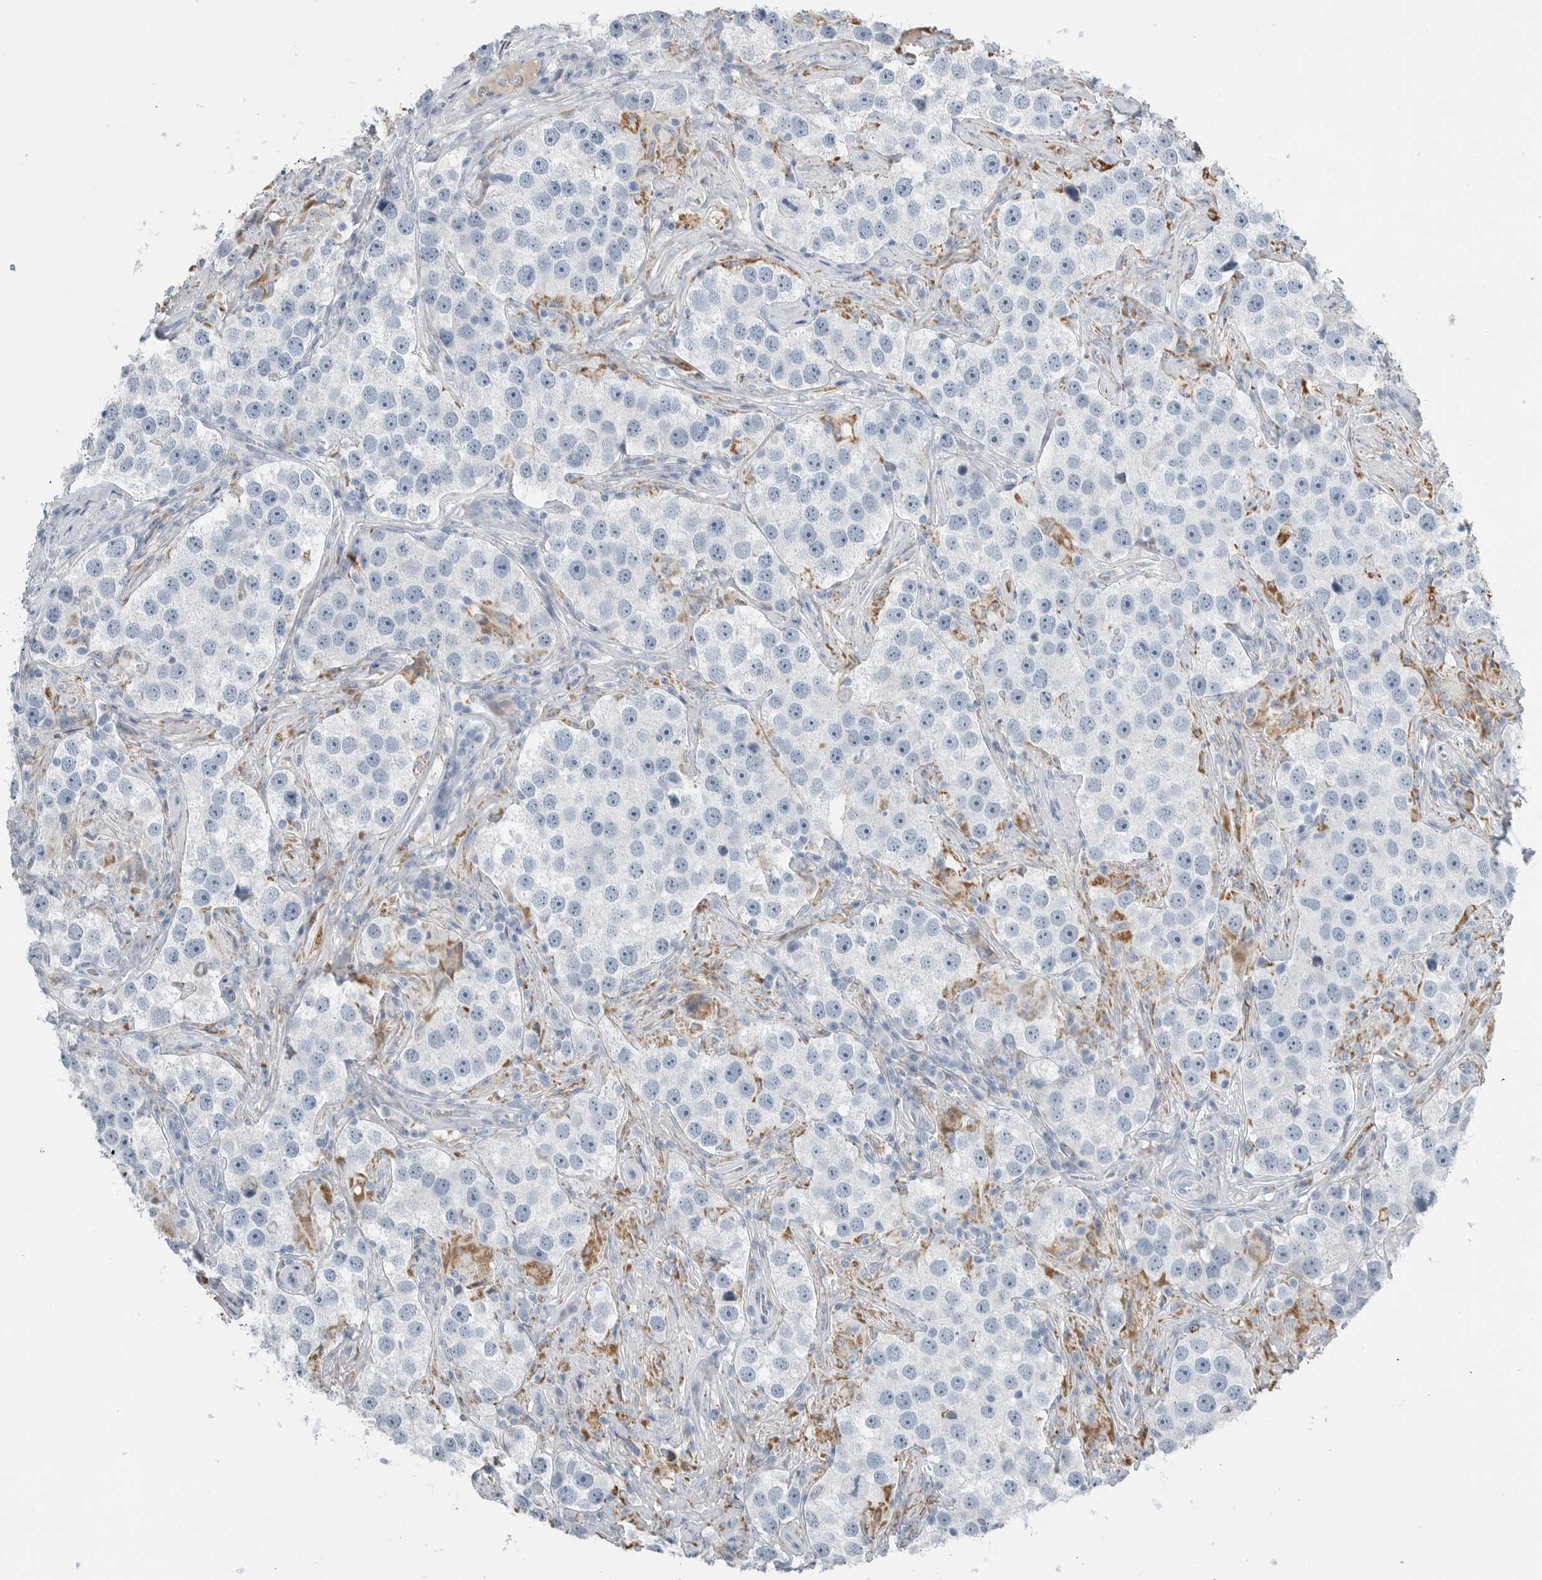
{"staining": {"intensity": "negative", "quantity": "none", "location": "none"}, "tissue": "testis cancer", "cell_type": "Tumor cells", "image_type": "cancer", "snomed": [{"axis": "morphology", "description": "Seminoma, NOS"}, {"axis": "topography", "description": "Testis"}], "caption": "Immunohistochemistry (IHC) micrograph of human testis cancer (seminoma) stained for a protein (brown), which shows no positivity in tumor cells.", "gene": "SERPINB7", "patient": {"sex": "male", "age": 49}}